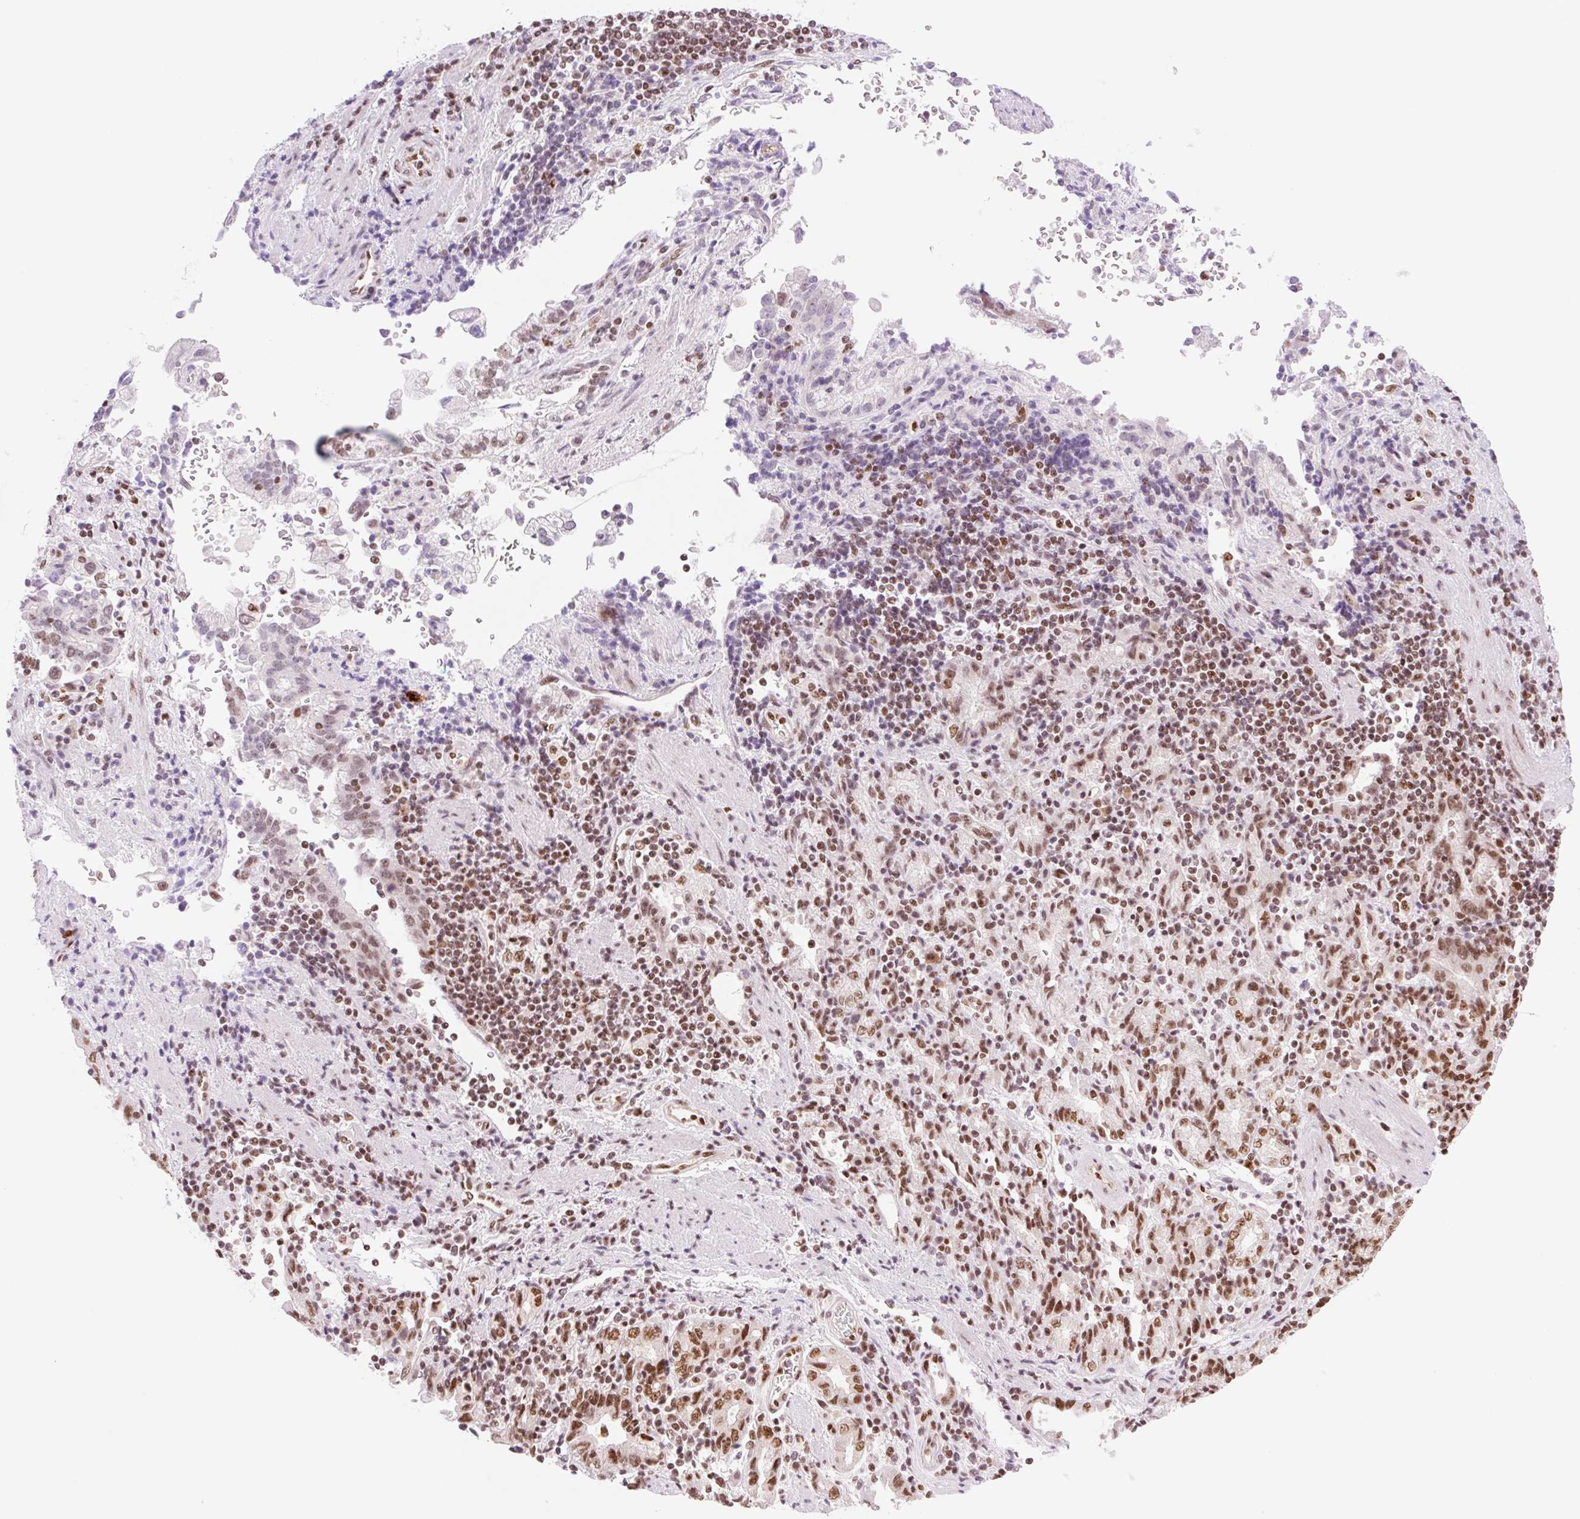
{"staining": {"intensity": "moderate", "quantity": "25%-75%", "location": "nuclear"}, "tissue": "stomach cancer", "cell_type": "Tumor cells", "image_type": "cancer", "snomed": [{"axis": "morphology", "description": "Adenocarcinoma, NOS"}, {"axis": "topography", "description": "Stomach"}], "caption": "Adenocarcinoma (stomach) tissue demonstrates moderate nuclear positivity in approximately 25%-75% of tumor cells", "gene": "PRDM11", "patient": {"sex": "male", "age": 62}}